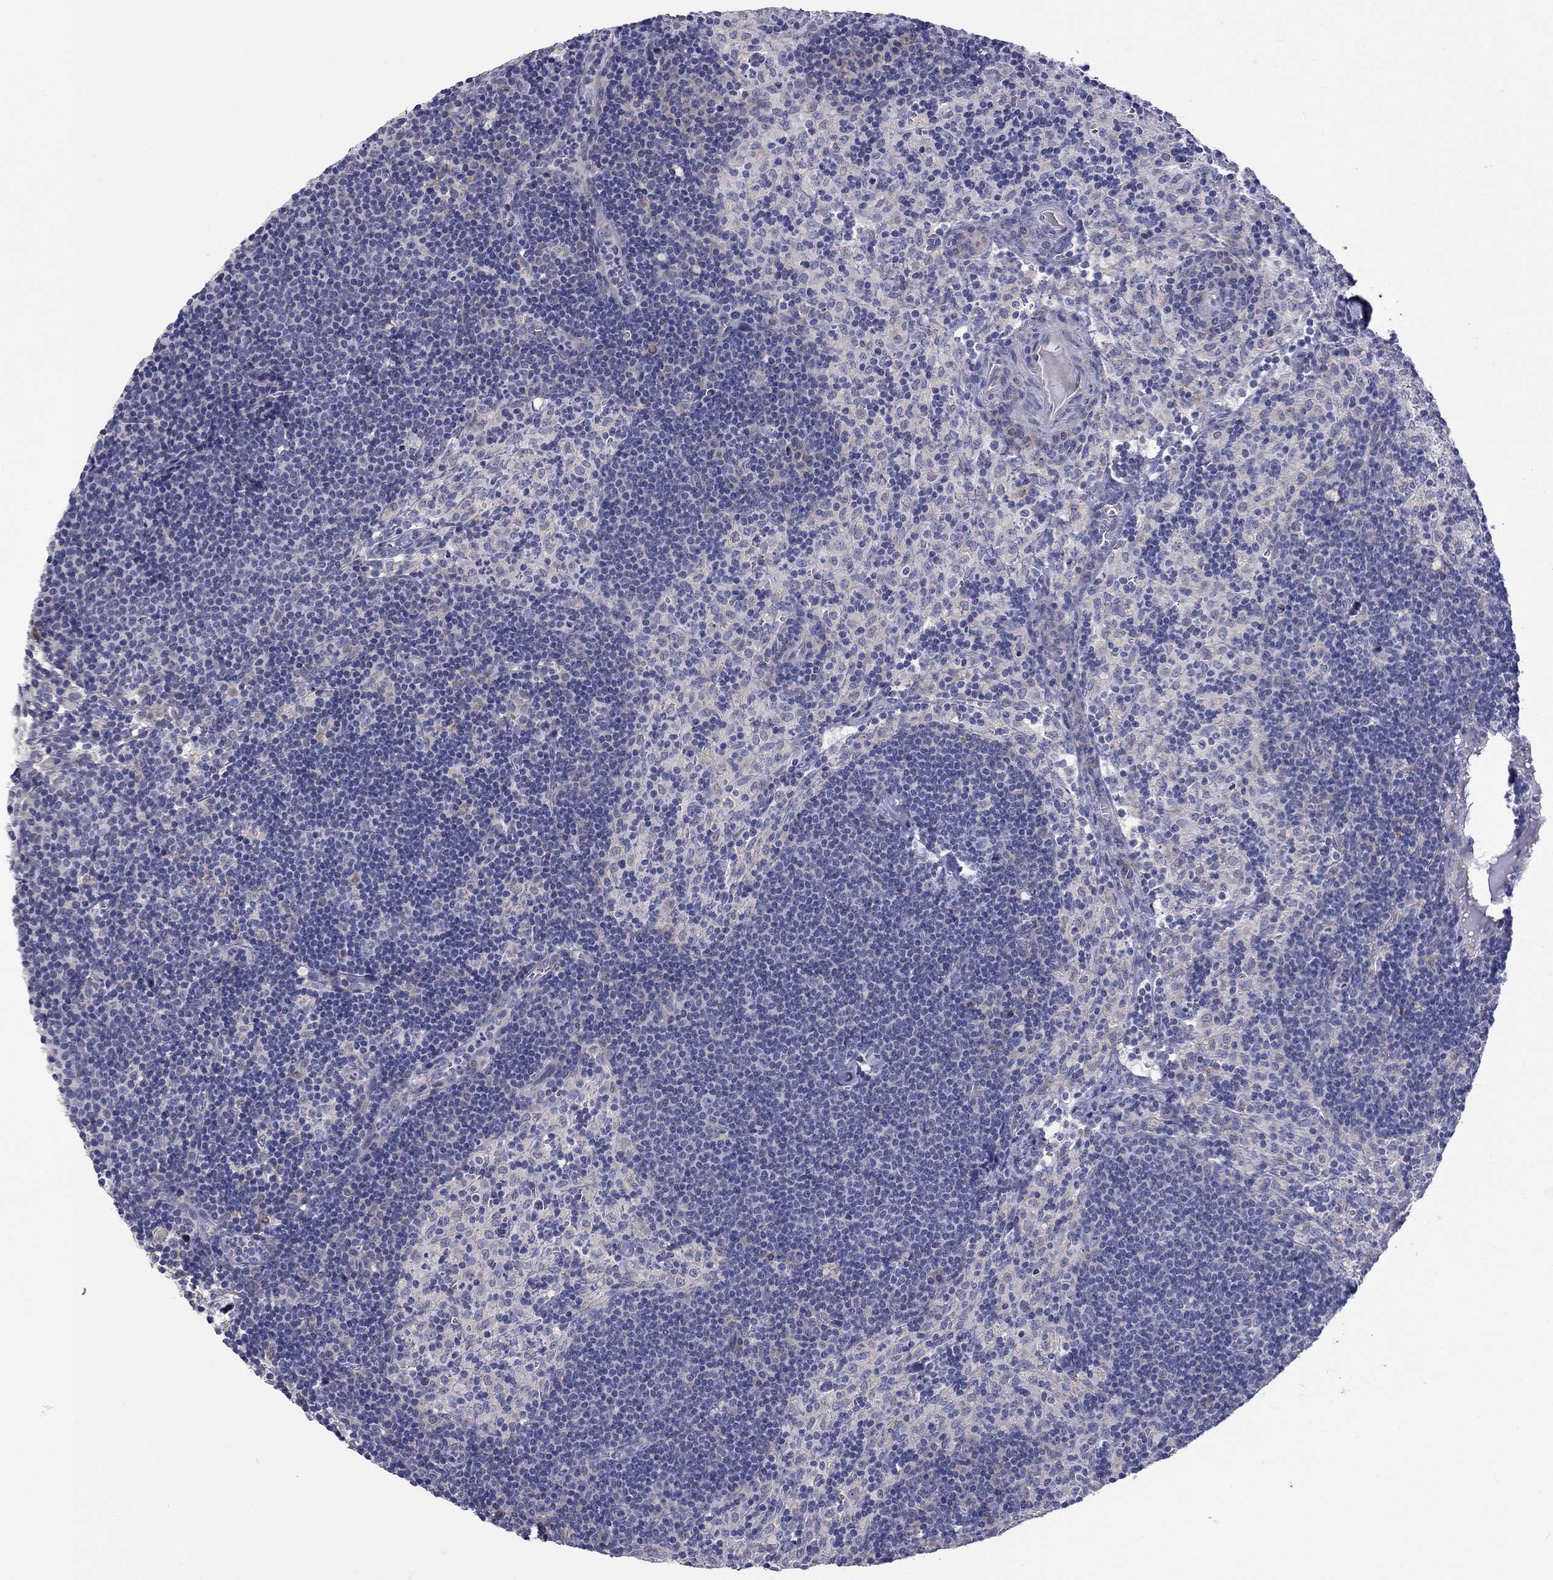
{"staining": {"intensity": "negative", "quantity": "none", "location": "none"}, "tissue": "lymph node", "cell_type": "Germinal center cells", "image_type": "normal", "snomed": [{"axis": "morphology", "description": "Normal tissue, NOS"}, {"axis": "topography", "description": "Lymph node"}], "caption": "IHC micrograph of unremarkable human lymph node stained for a protein (brown), which reveals no positivity in germinal center cells. (DAB immunohistochemistry visualized using brightfield microscopy, high magnification).", "gene": "QRFPR", "patient": {"sex": "female", "age": 34}}